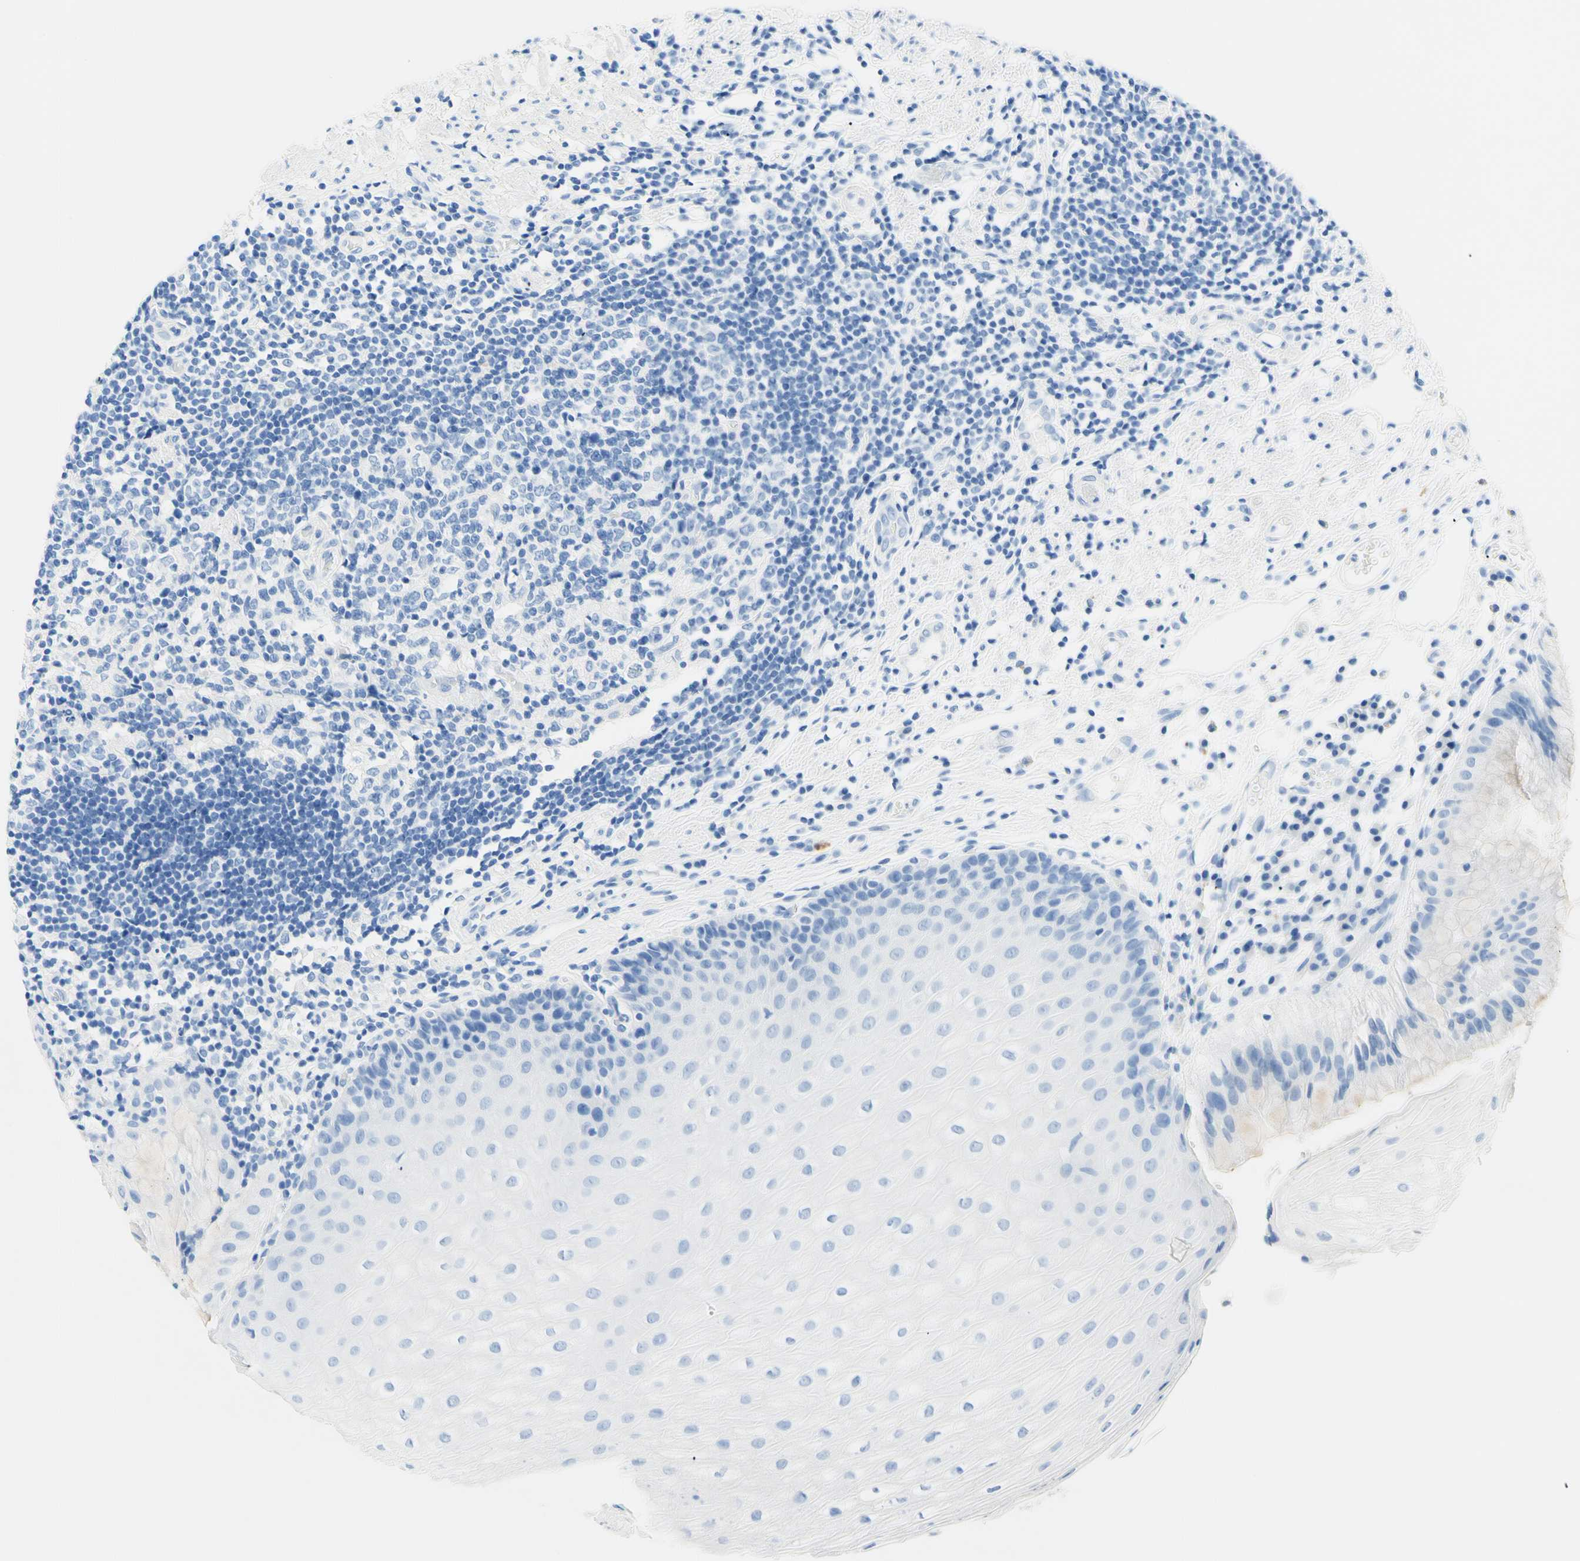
{"staining": {"intensity": "weak", "quantity": "<25%", "location": "cytoplasmic/membranous"}, "tissue": "stomach", "cell_type": "Glandular cells", "image_type": "normal", "snomed": [{"axis": "morphology", "description": "Normal tissue, NOS"}, {"axis": "topography", "description": "Stomach, upper"}], "caption": "Immunohistochemistry (IHC) image of normal human stomach stained for a protein (brown), which exhibits no positivity in glandular cells.", "gene": "MYH2", "patient": {"sex": "male", "age": 72}}